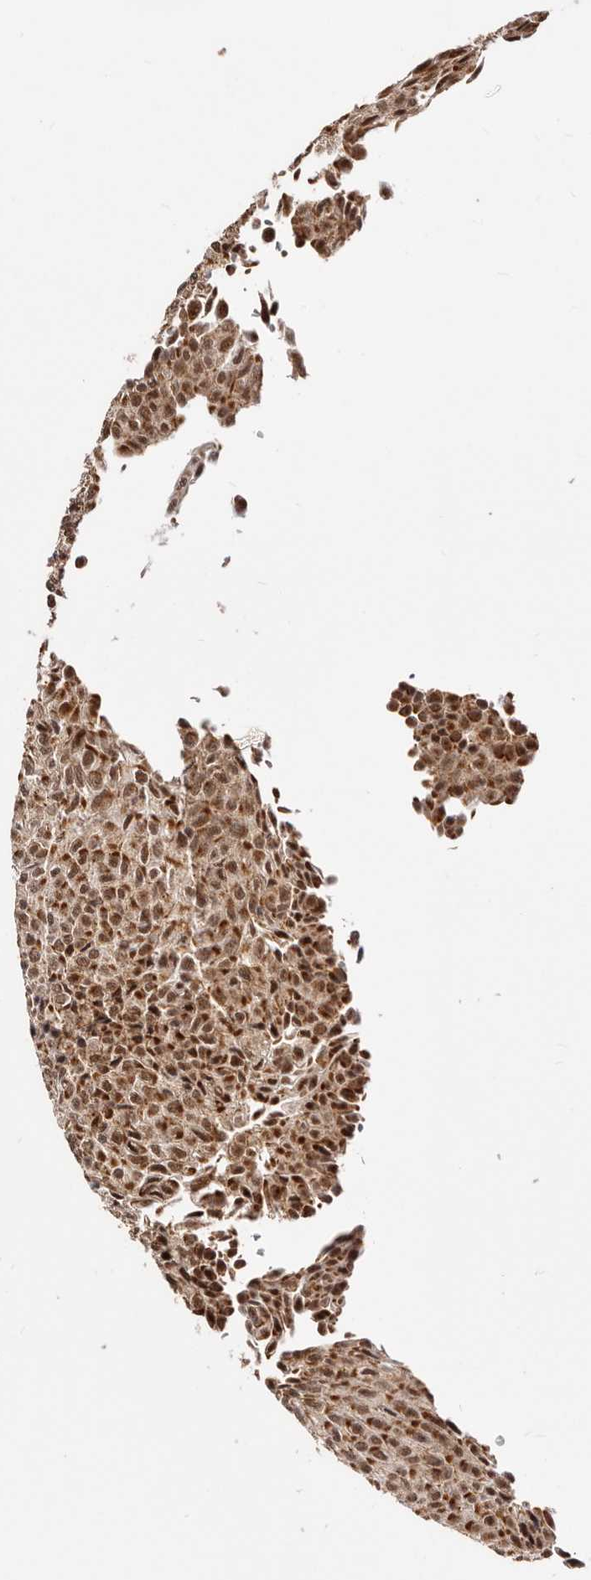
{"staining": {"intensity": "strong", "quantity": ">75%", "location": "cytoplasmic/membranous,nuclear"}, "tissue": "urothelial cancer", "cell_type": "Tumor cells", "image_type": "cancer", "snomed": [{"axis": "morphology", "description": "Urothelial carcinoma, Low grade"}, {"axis": "topography", "description": "Urinary bladder"}], "caption": "Tumor cells show high levels of strong cytoplasmic/membranous and nuclear expression in approximately >75% of cells in human urothelial cancer. Using DAB (brown) and hematoxylin (blue) stains, captured at high magnification using brightfield microscopy.", "gene": "SEC14L1", "patient": {"sex": "male", "age": 78}}